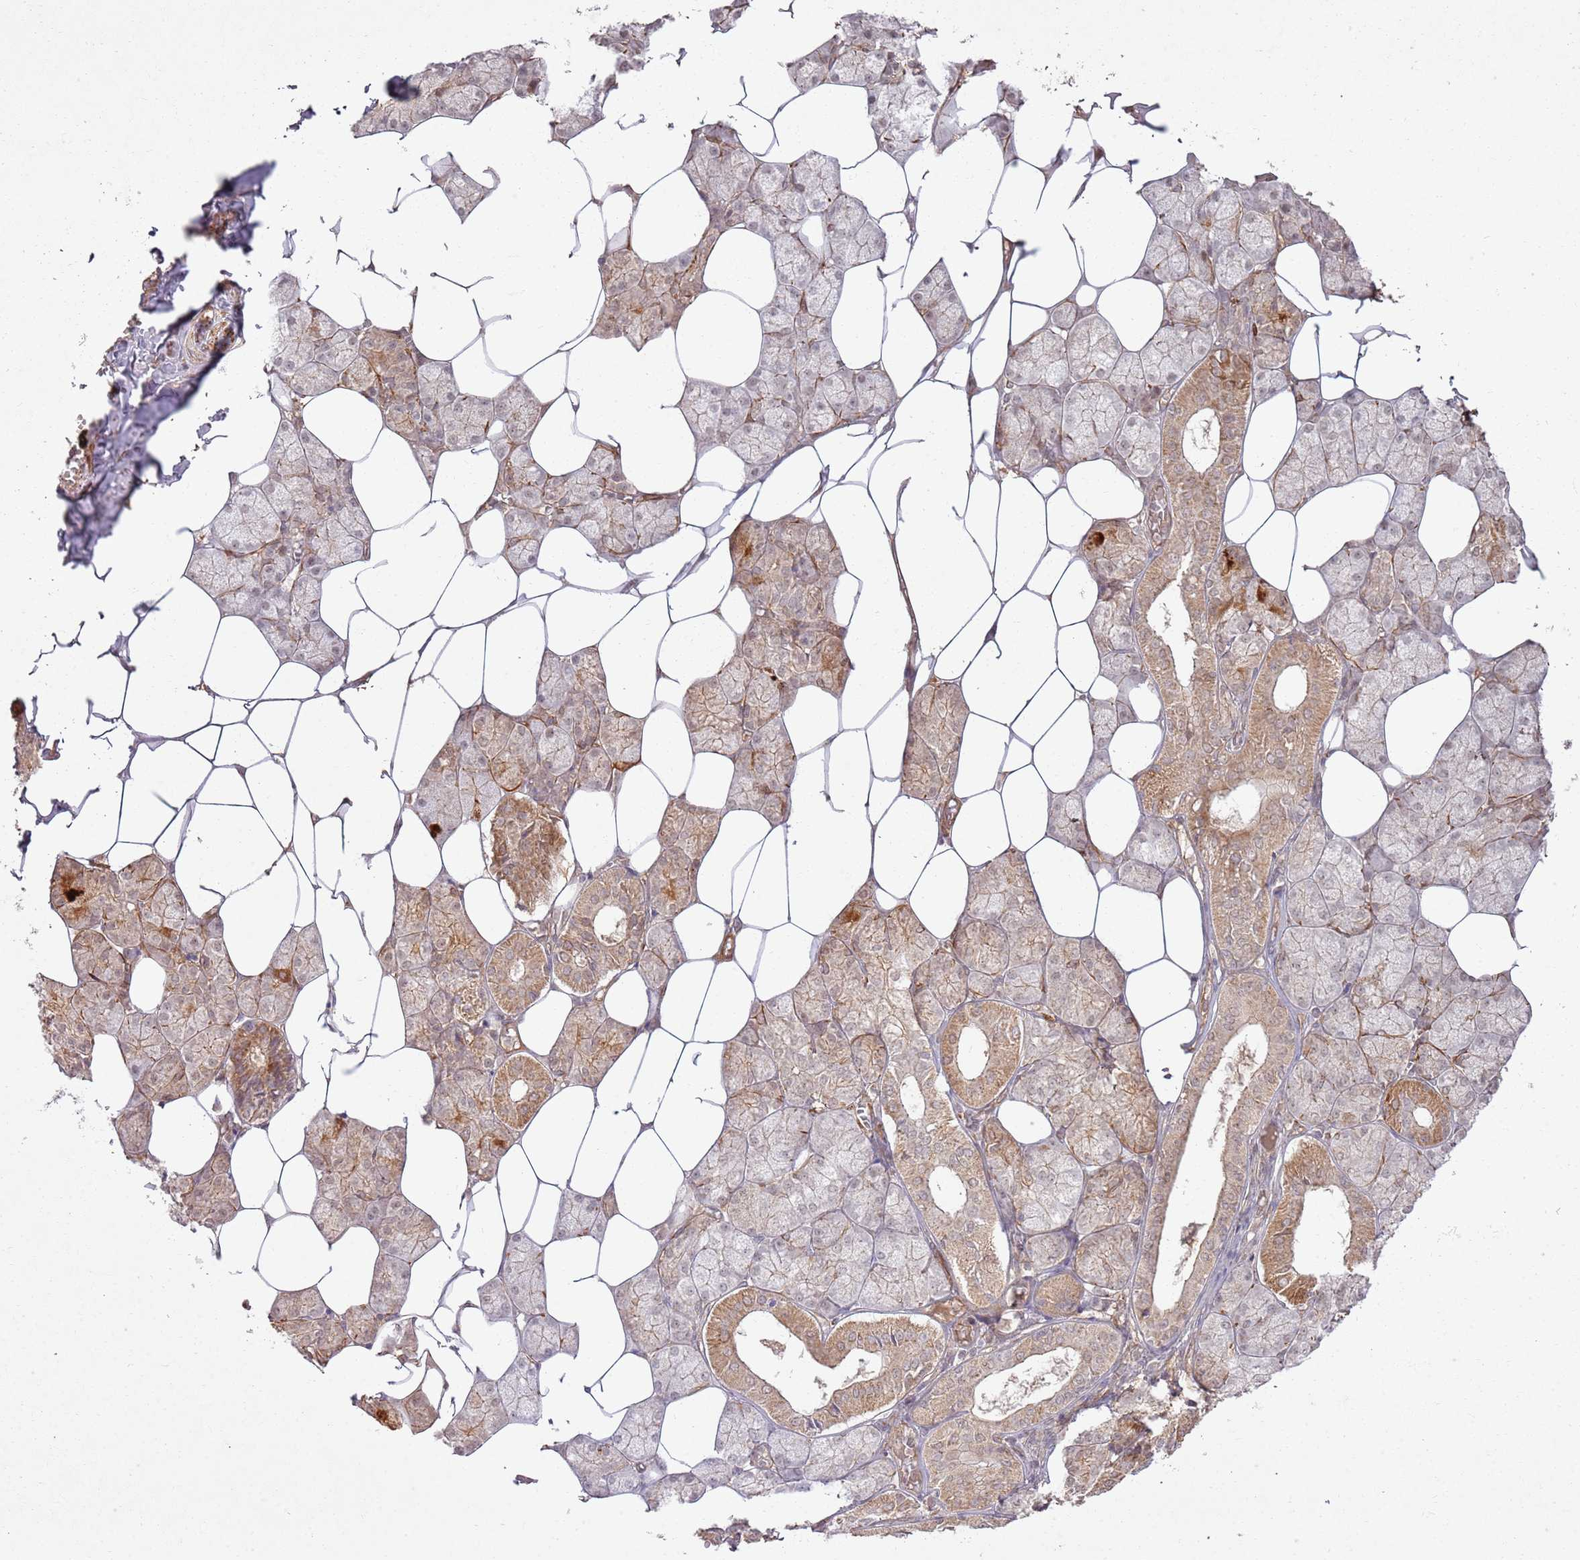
{"staining": {"intensity": "moderate", "quantity": "25%-75%", "location": "cytoplasmic/membranous"}, "tissue": "salivary gland", "cell_type": "Glandular cells", "image_type": "normal", "snomed": [{"axis": "morphology", "description": "Normal tissue, NOS"}, {"axis": "topography", "description": "Salivary gland"}], "caption": "Approximately 25%-75% of glandular cells in unremarkable human salivary gland display moderate cytoplasmic/membranous protein staining as visualized by brown immunohistochemical staining.", "gene": "ZNF623", "patient": {"sex": "male", "age": 62}}